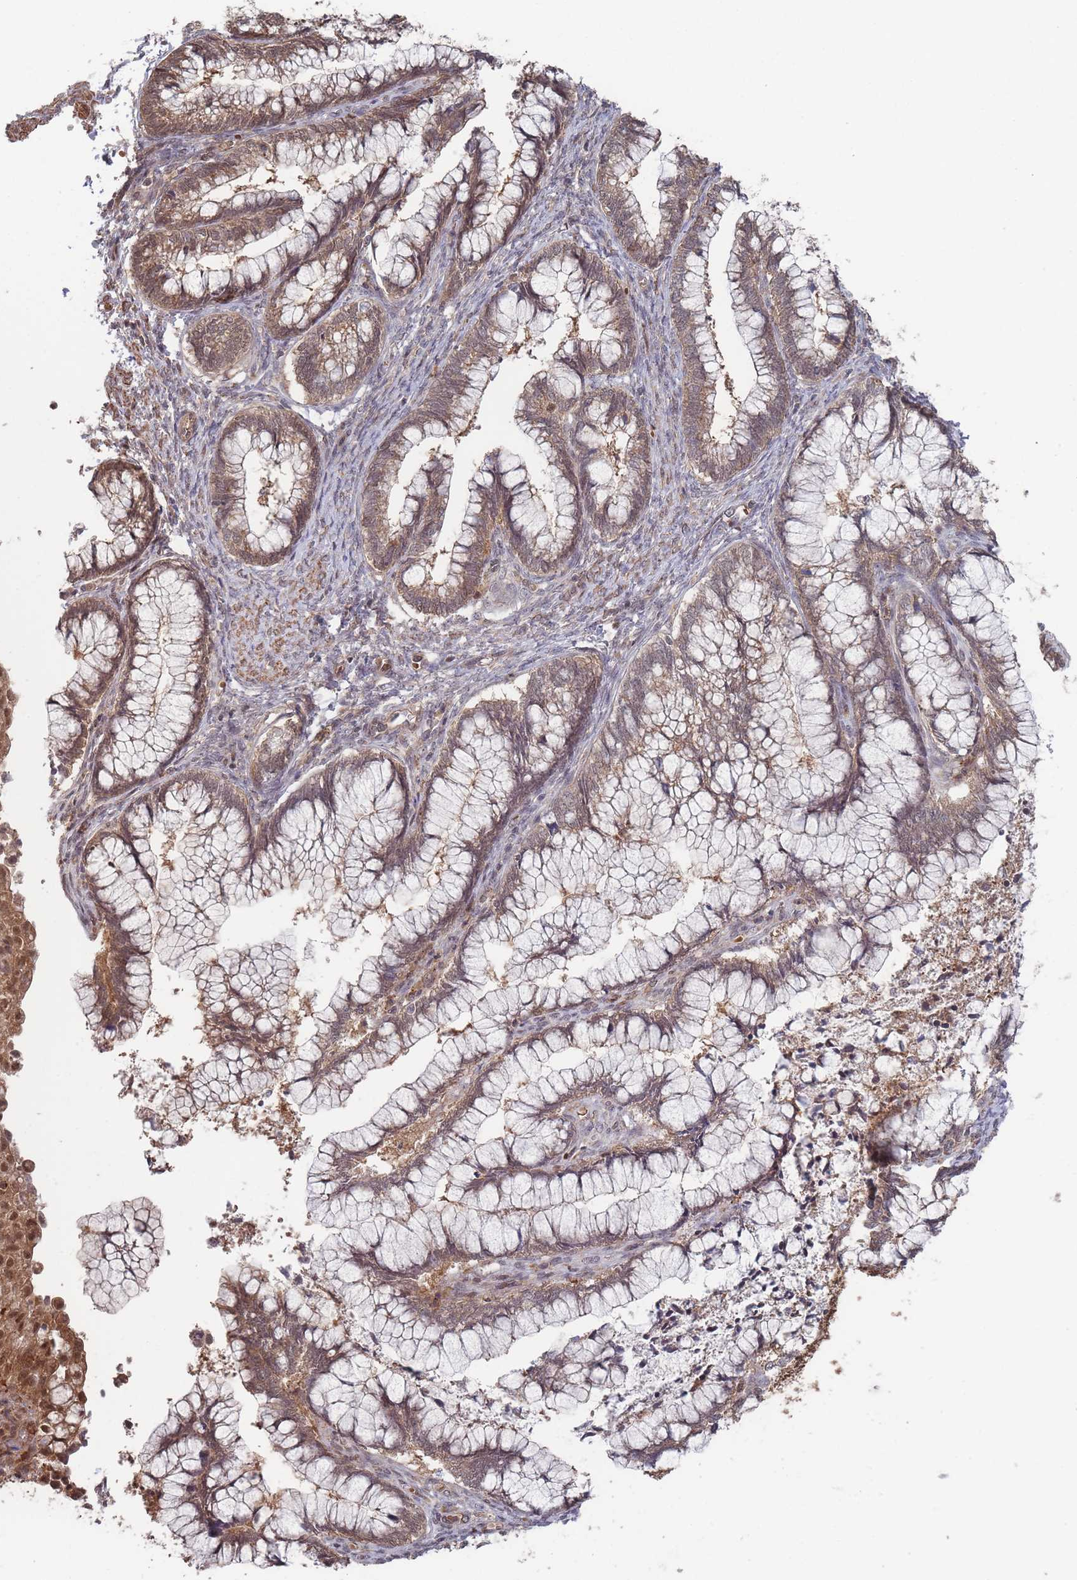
{"staining": {"intensity": "moderate", "quantity": ">75%", "location": "cytoplasmic/membranous"}, "tissue": "cervical cancer", "cell_type": "Tumor cells", "image_type": "cancer", "snomed": [{"axis": "morphology", "description": "Adenocarcinoma, NOS"}, {"axis": "topography", "description": "Cervix"}], "caption": "IHC histopathology image of human cervical adenocarcinoma stained for a protein (brown), which demonstrates medium levels of moderate cytoplasmic/membranous positivity in about >75% of tumor cells.", "gene": "SF3B1", "patient": {"sex": "female", "age": 44}}